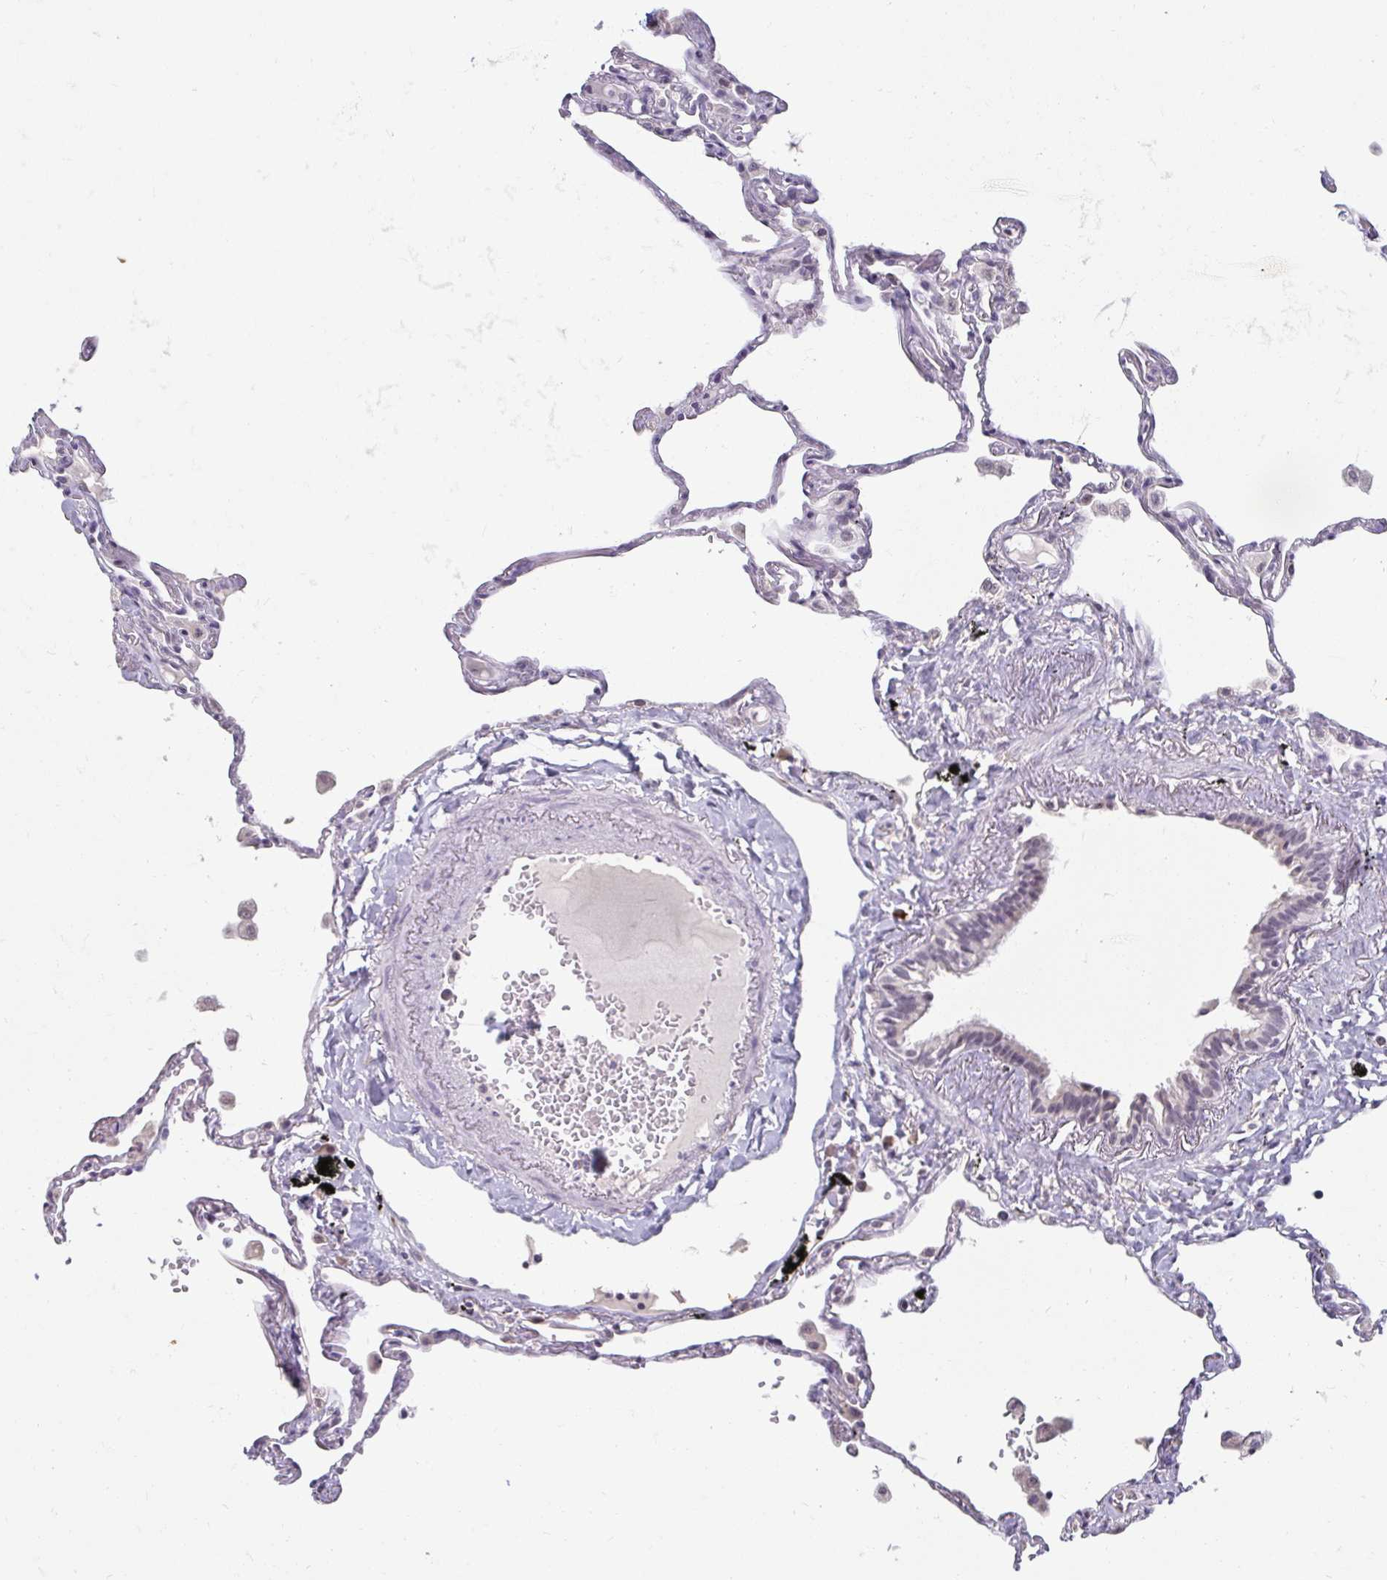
{"staining": {"intensity": "negative", "quantity": "none", "location": "none"}, "tissue": "lung", "cell_type": "Alveolar cells", "image_type": "normal", "snomed": [{"axis": "morphology", "description": "Normal tissue, NOS"}, {"axis": "topography", "description": "Lung"}], "caption": "Immunohistochemistry (IHC) histopathology image of unremarkable lung: human lung stained with DAB shows no significant protein staining in alveolar cells.", "gene": "DDN", "patient": {"sex": "female", "age": 67}}